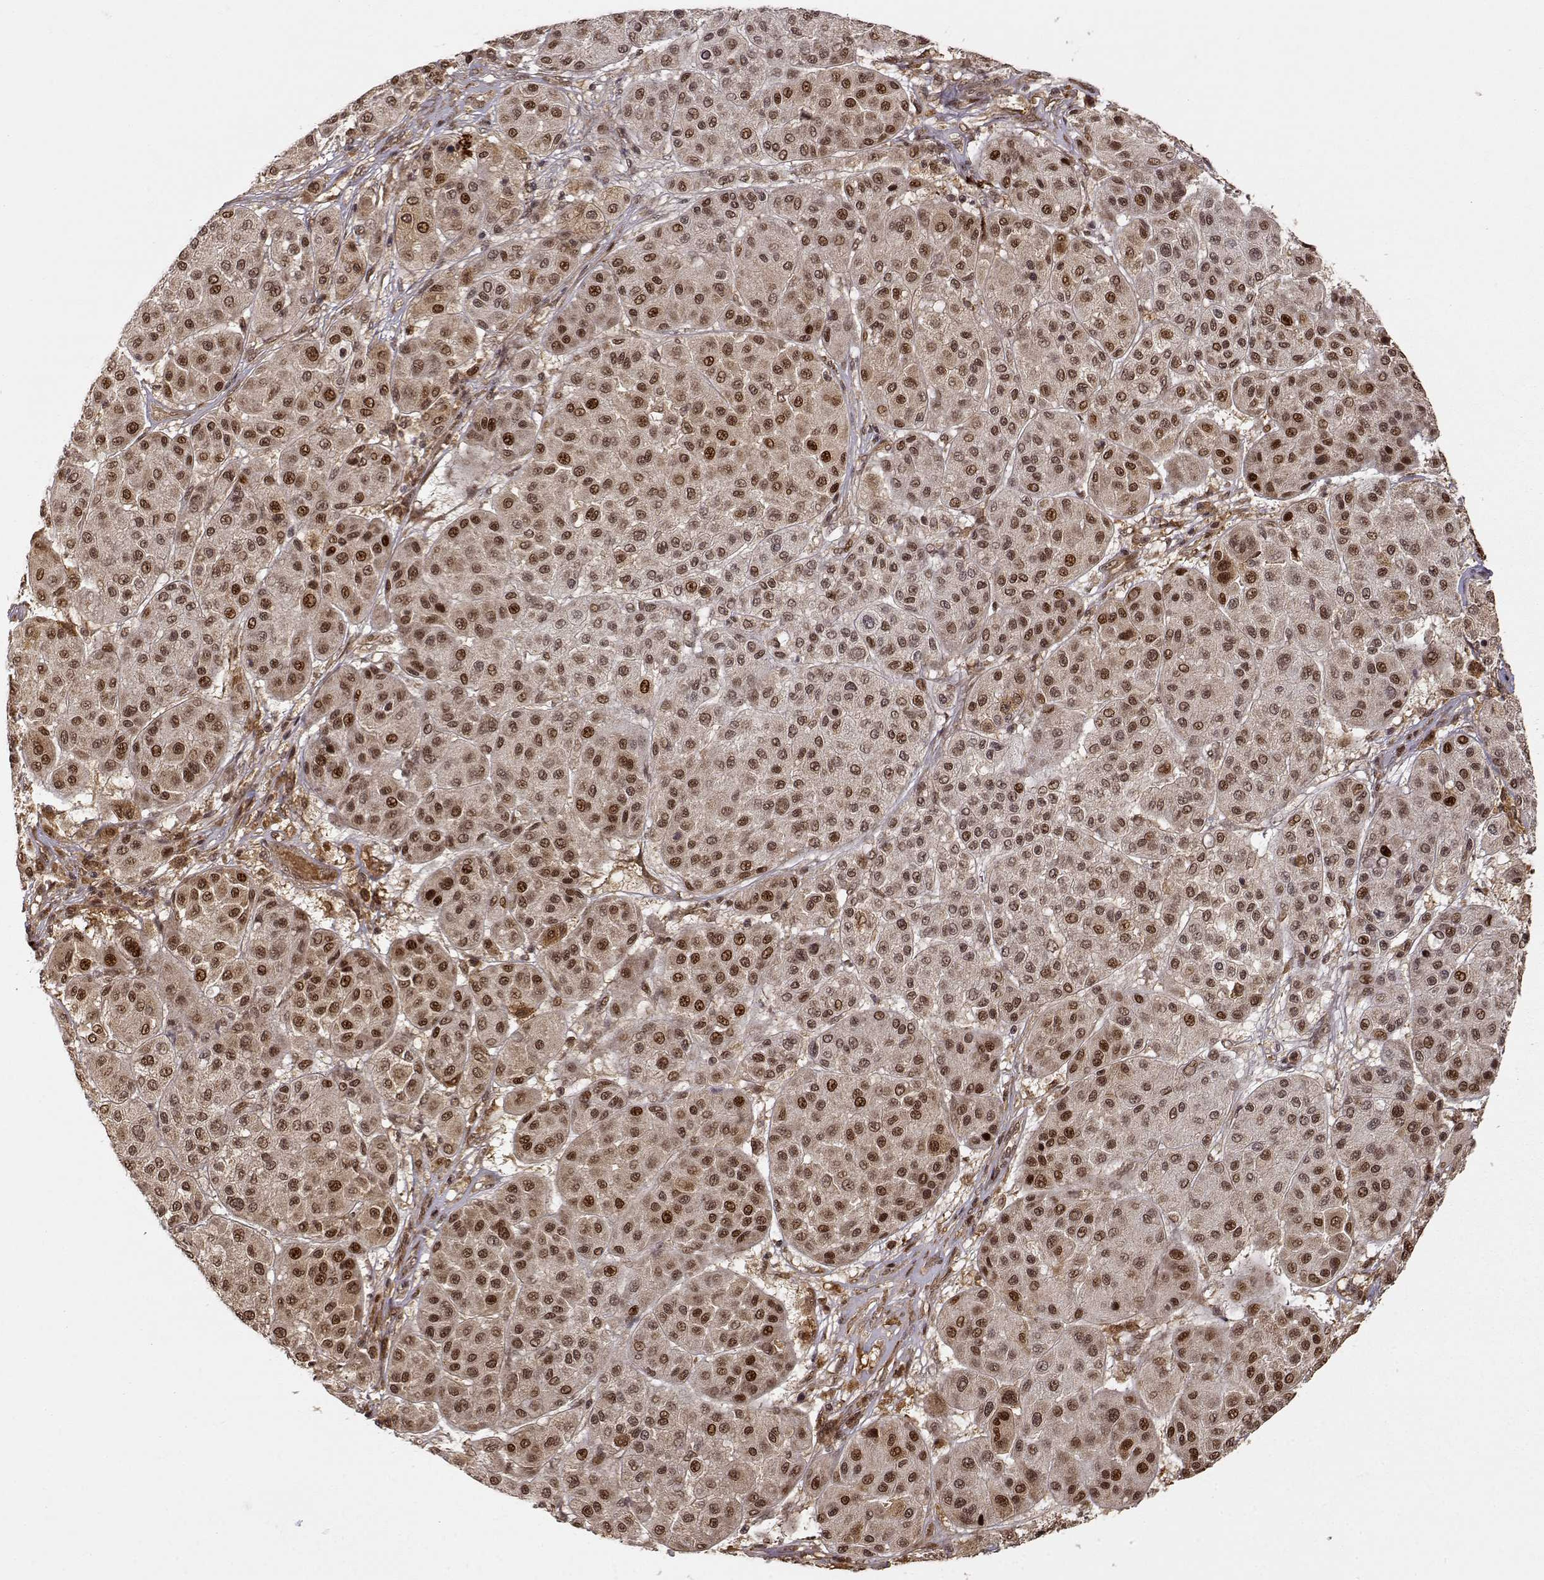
{"staining": {"intensity": "moderate", "quantity": ">75%", "location": "nuclear"}, "tissue": "melanoma", "cell_type": "Tumor cells", "image_type": "cancer", "snomed": [{"axis": "morphology", "description": "Malignant melanoma, Metastatic site"}, {"axis": "topography", "description": "Smooth muscle"}], "caption": "Moderate nuclear protein expression is seen in about >75% of tumor cells in melanoma.", "gene": "MAEA", "patient": {"sex": "male", "age": 41}}